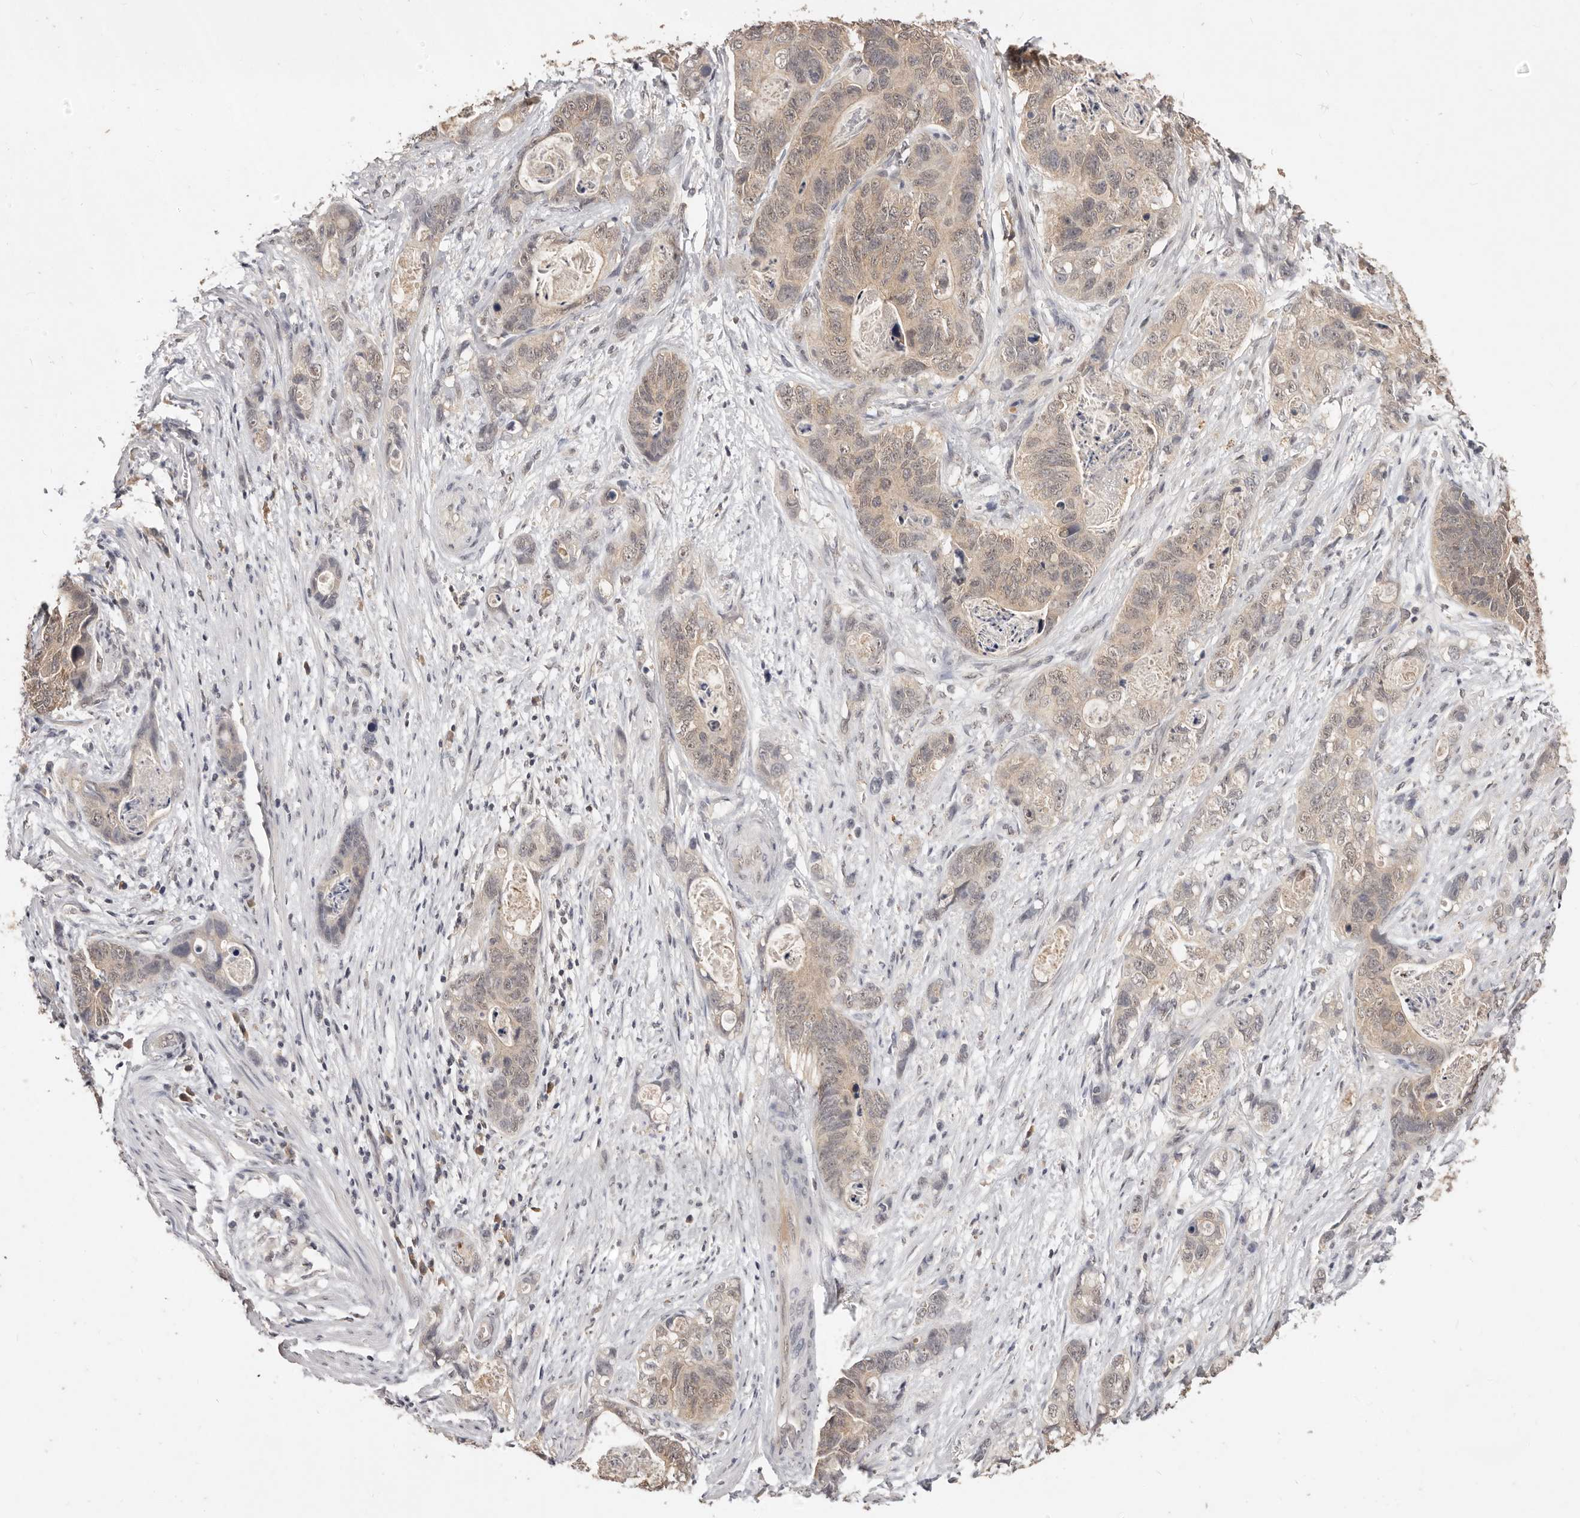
{"staining": {"intensity": "weak", "quantity": ">75%", "location": "cytoplasmic/membranous"}, "tissue": "stomach cancer", "cell_type": "Tumor cells", "image_type": "cancer", "snomed": [{"axis": "morphology", "description": "Normal tissue, NOS"}, {"axis": "morphology", "description": "Adenocarcinoma, NOS"}, {"axis": "topography", "description": "Stomach"}], "caption": "About >75% of tumor cells in human stomach cancer (adenocarcinoma) show weak cytoplasmic/membranous protein expression as visualized by brown immunohistochemical staining.", "gene": "TSPAN13", "patient": {"sex": "female", "age": 89}}